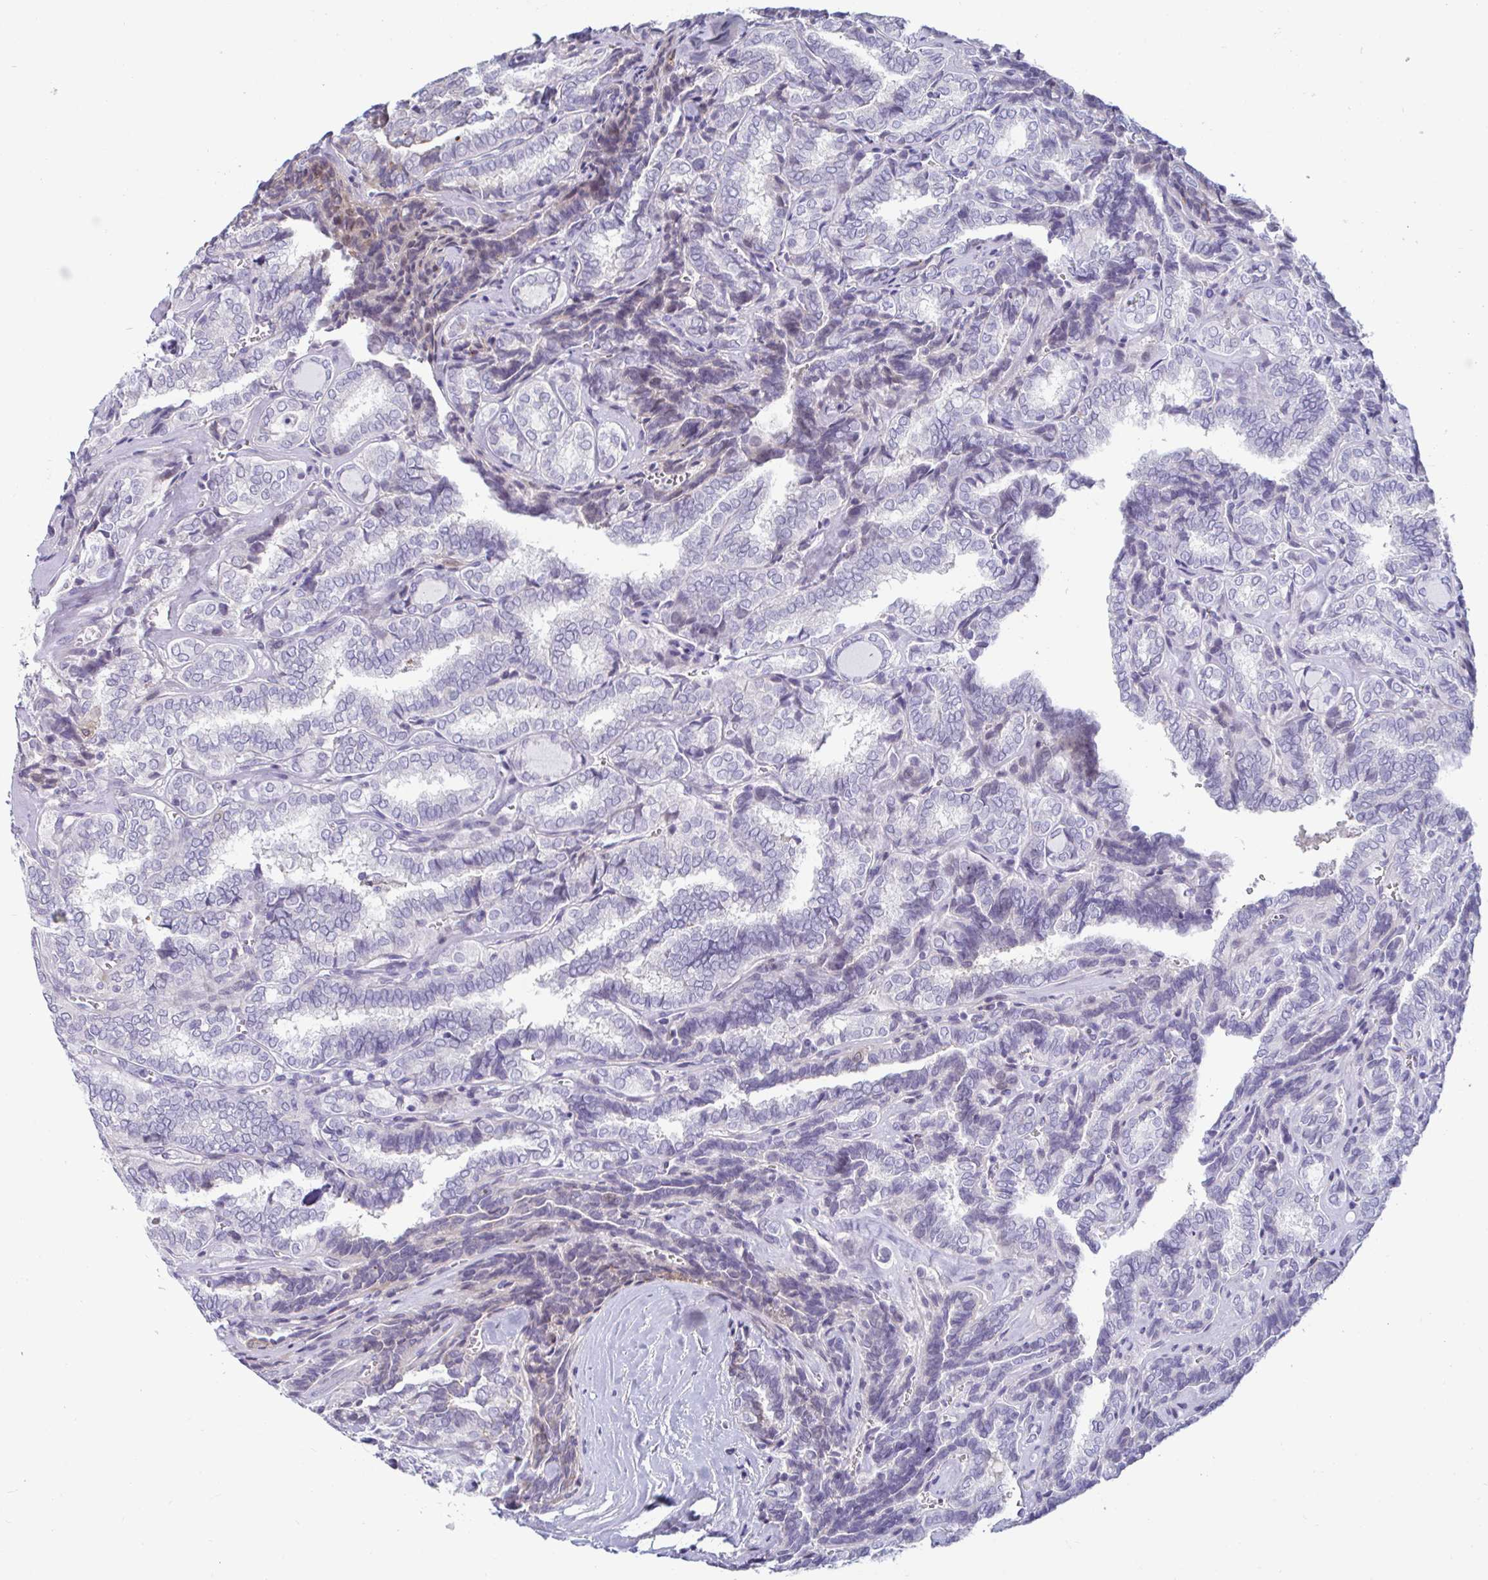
{"staining": {"intensity": "negative", "quantity": "none", "location": "none"}, "tissue": "thyroid cancer", "cell_type": "Tumor cells", "image_type": "cancer", "snomed": [{"axis": "morphology", "description": "Papillary adenocarcinoma, NOS"}, {"axis": "topography", "description": "Thyroid gland"}], "caption": "Immunohistochemical staining of thyroid cancer shows no significant positivity in tumor cells.", "gene": "GSTM1", "patient": {"sex": "female", "age": 30}}